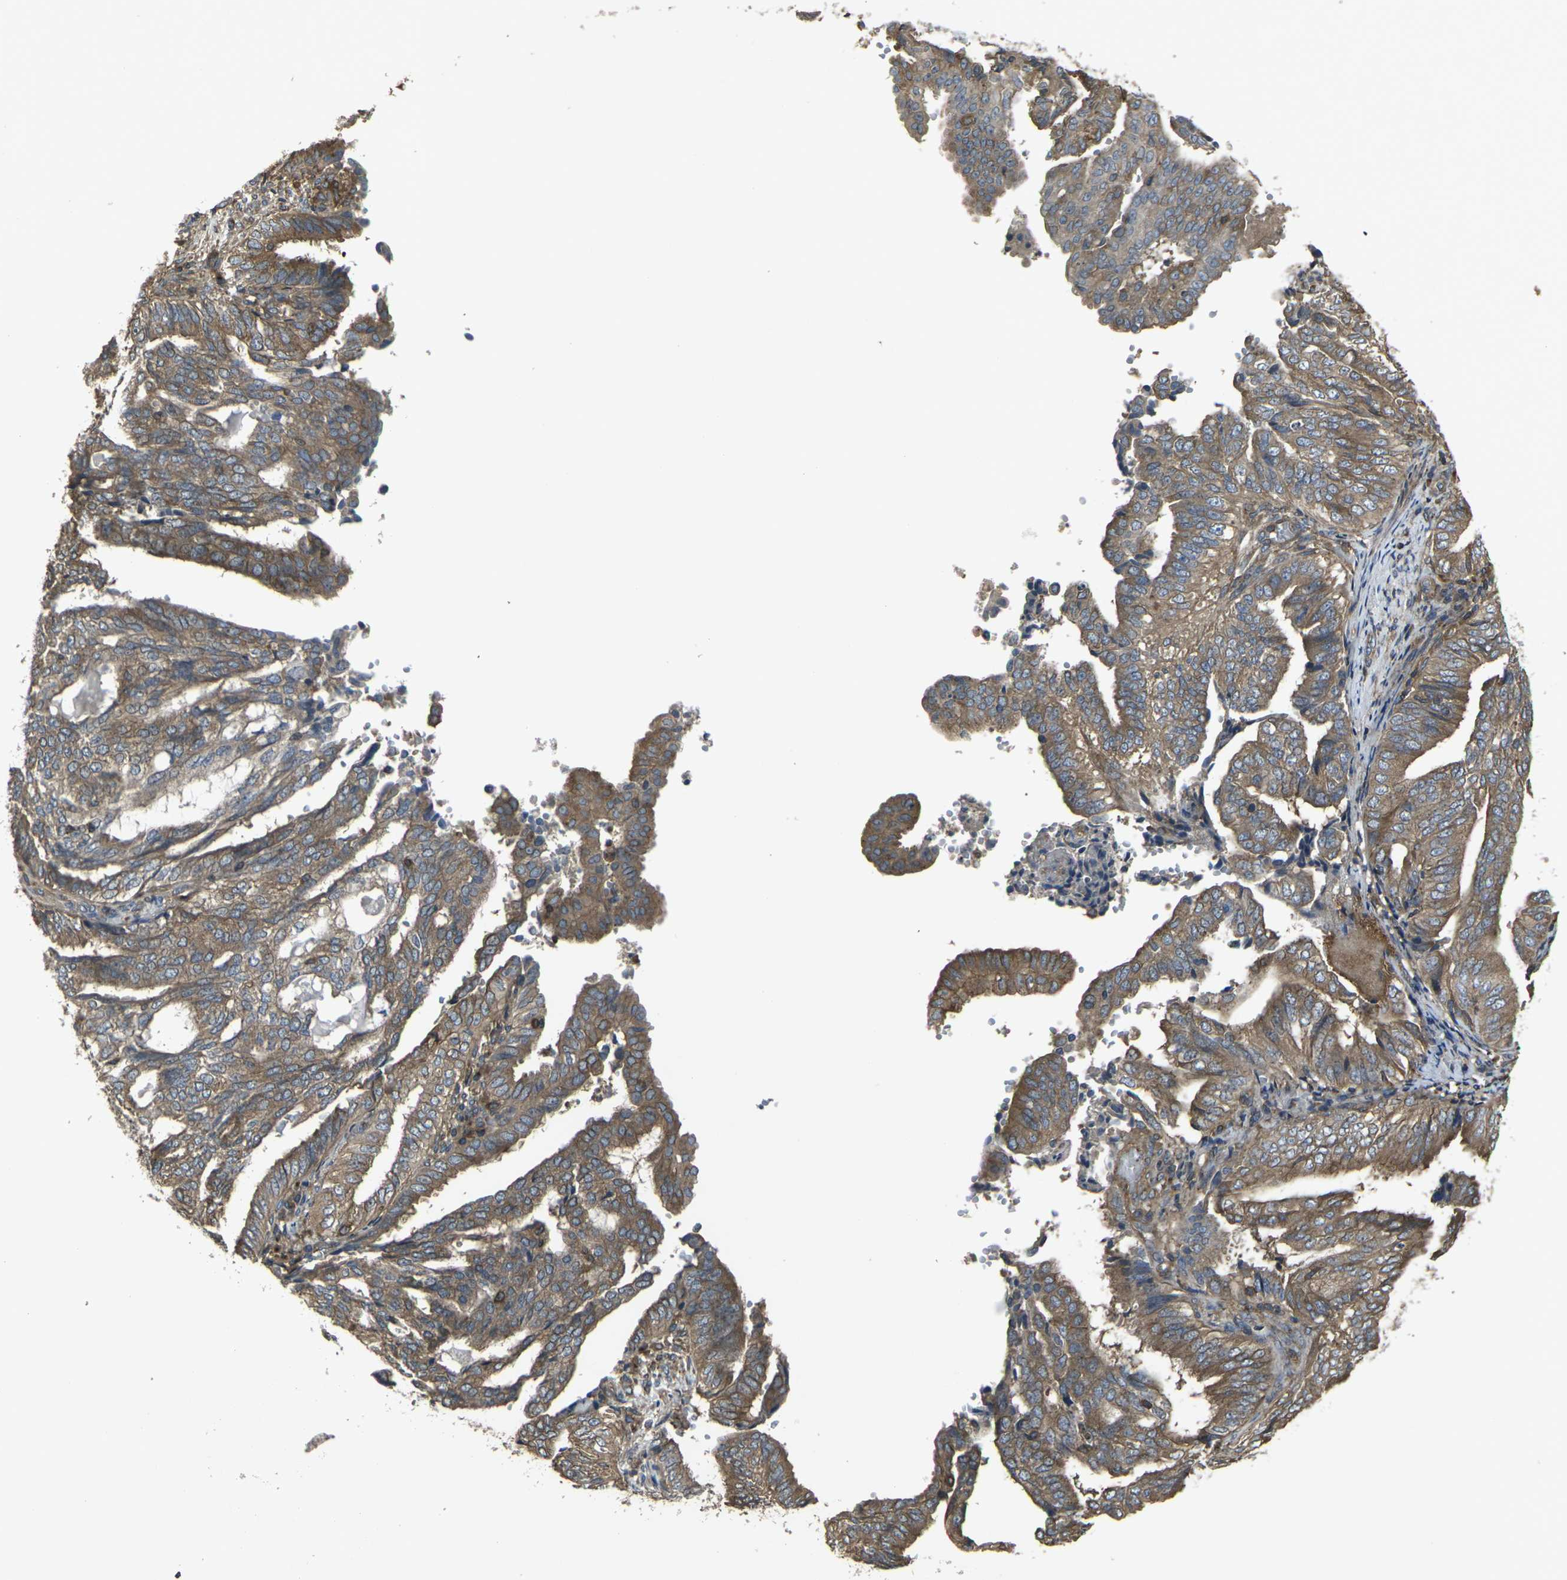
{"staining": {"intensity": "moderate", "quantity": ">75%", "location": "cytoplasmic/membranous"}, "tissue": "endometrial cancer", "cell_type": "Tumor cells", "image_type": "cancer", "snomed": [{"axis": "morphology", "description": "Adenocarcinoma, NOS"}, {"axis": "topography", "description": "Endometrium"}], "caption": "A brown stain highlights moderate cytoplasmic/membranous positivity of a protein in adenocarcinoma (endometrial) tumor cells.", "gene": "PRKACB", "patient": {"sex": "female", "age": 58}}